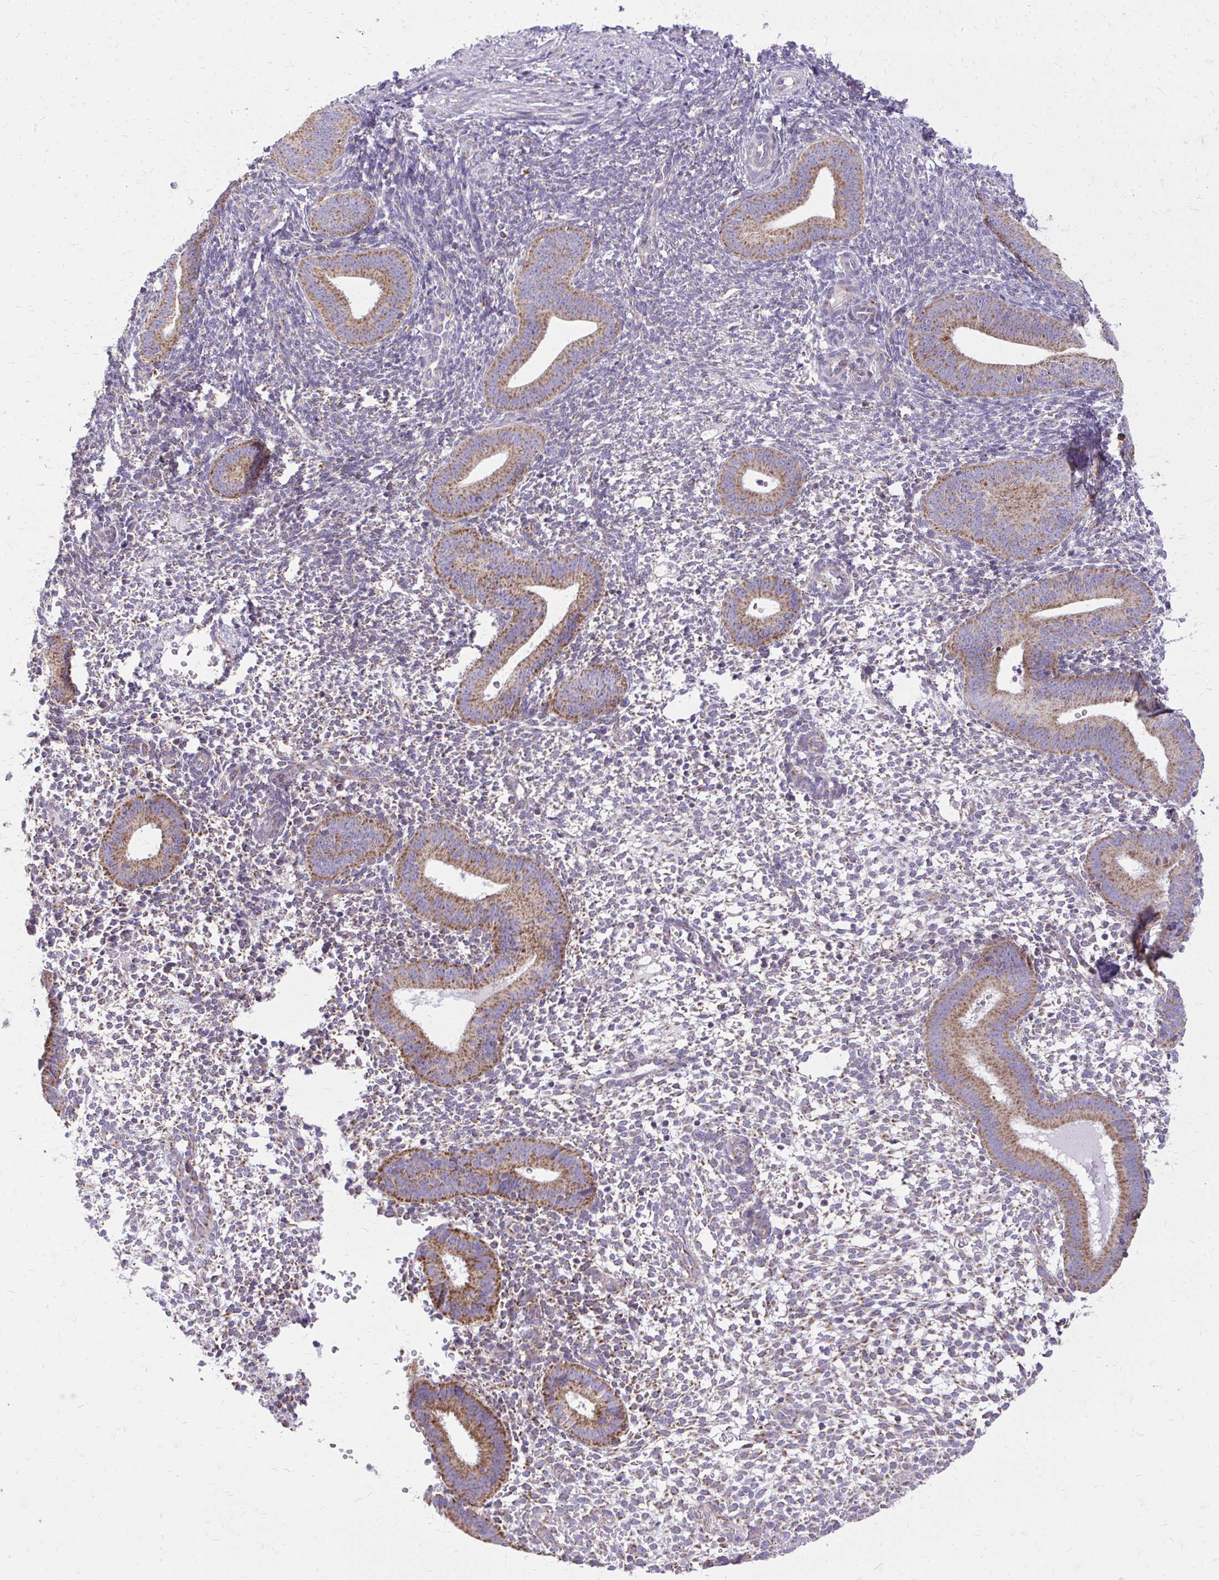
{"staining": {"intensity": "negative", "quantity": "none", "location": "none"}, "tissue": "endometrium", "cell_type": "Cells in endometrial stroma", "image_type": "normal", "snomed": [{"axis": "morphology", "description": "Normal tissue, NOS"}, {"axis": "topography", "description": "Endometrium"}], "caption": "Cells in endometrial stroma show no significant protein staining in unremarkable endometrium.", "gene": "IFIT1", "patient": {"sex": "female", "age": 40}}